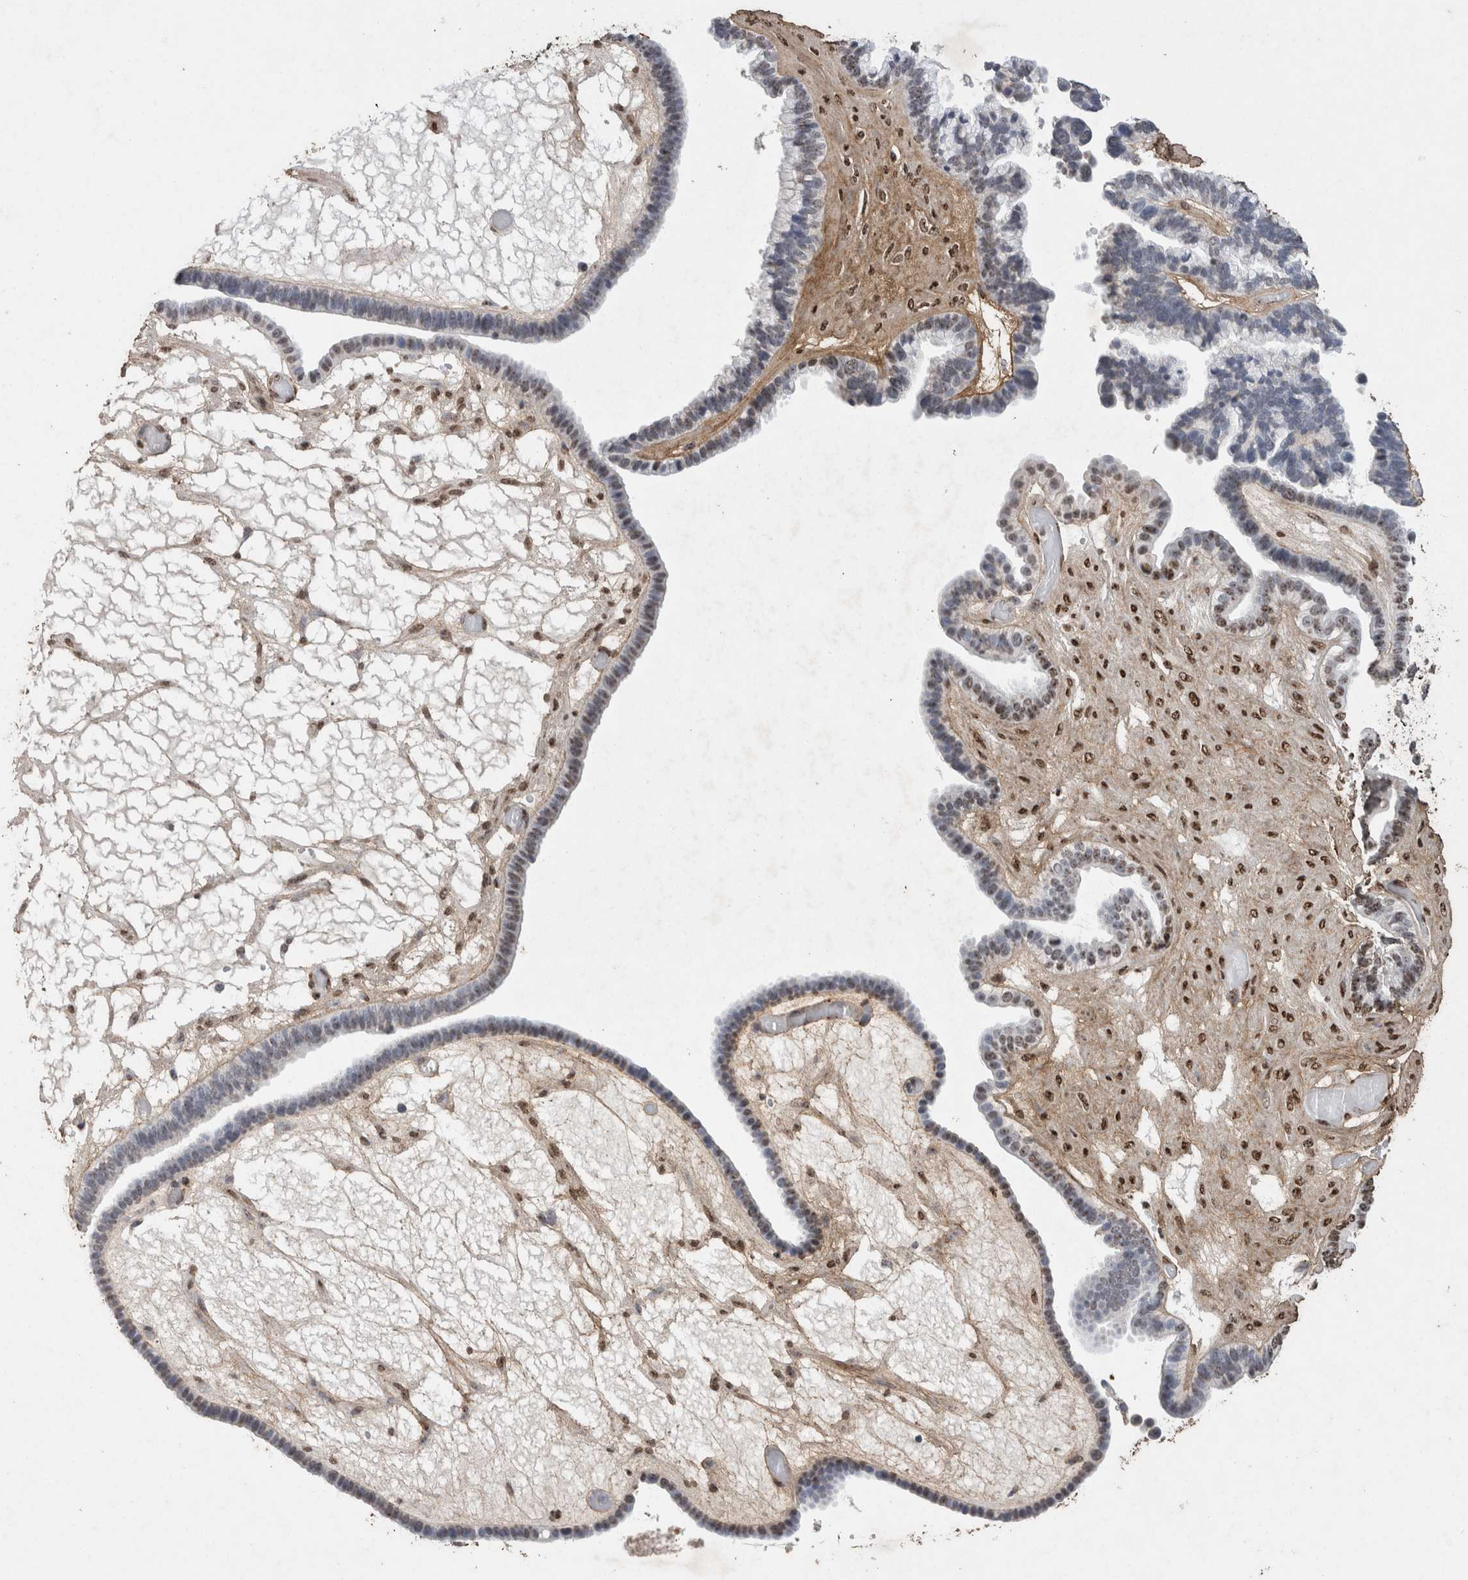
{"staining": {"intensity": "negative", "quantity": "none", "location": "none"}, "tissue": "ovarian cancer", "cell_type": "Tumor cells", "image_type": "cancer", "snomed": [{"axis": "morphology", "description": "Cystadenocarcinoma, serous, NOS"}, {"axis": "topography", "description": "Ovary"}], "caption": "DAB (3,3'-diaminobenzidine) immunohistochemical staining of ovarian serous cystadenocarcinoma reveals no significant positivity in tumor cells.", "gene": "C1QTNF5", "patient": {"sex": "female", "age": 56}}